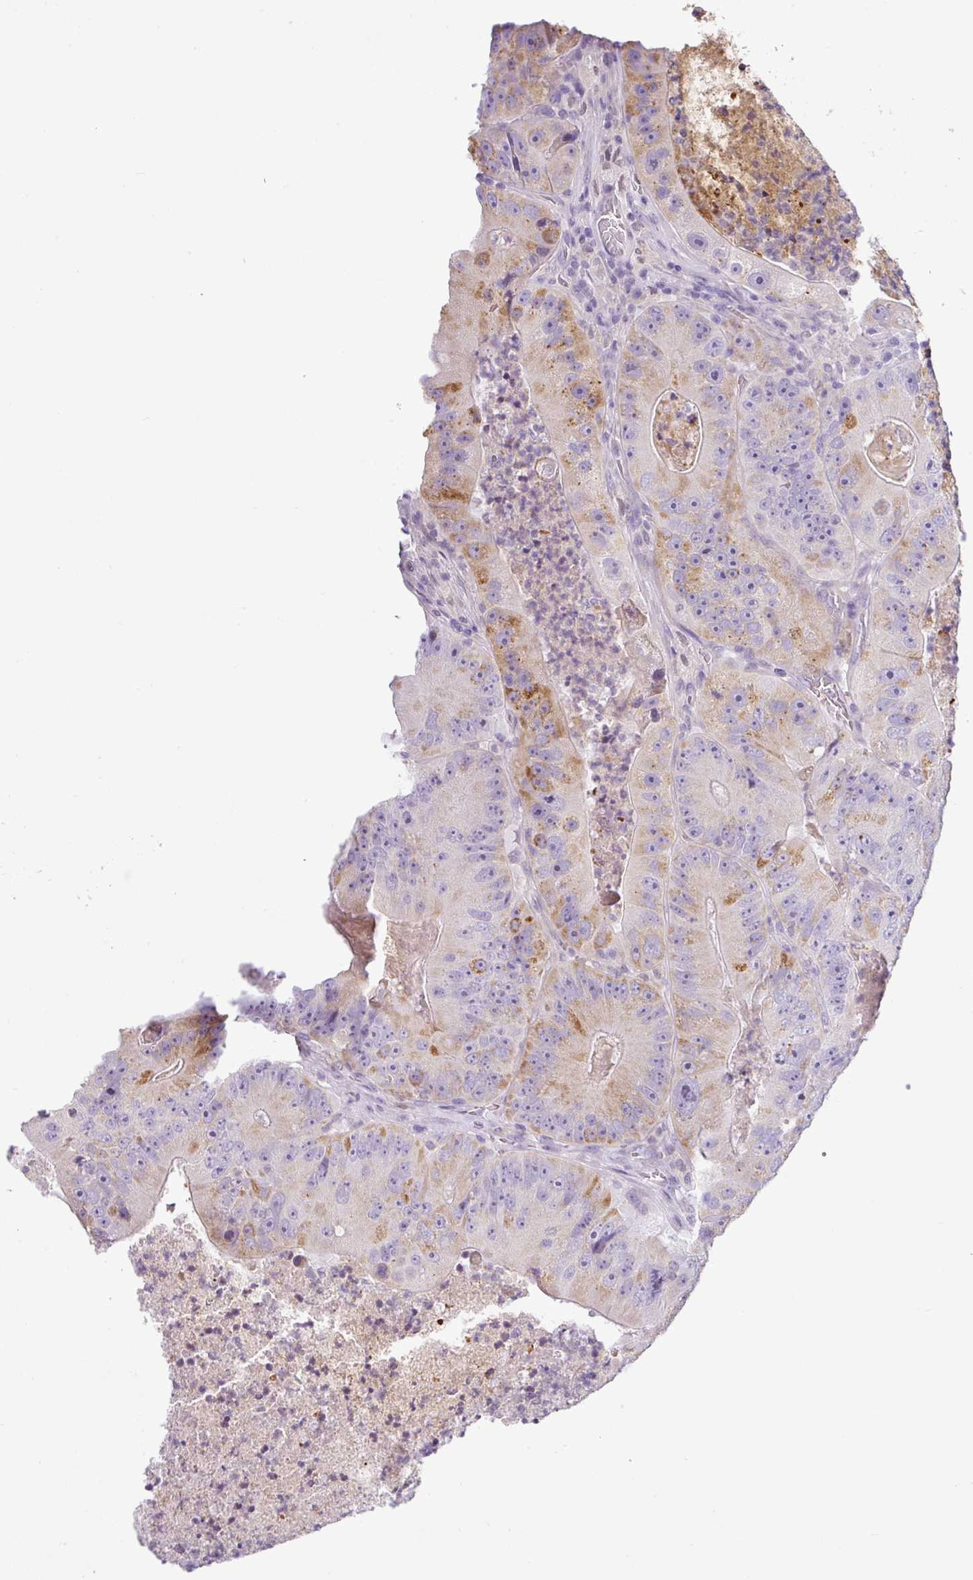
{"staining": {"intensity": "moderate", "quantity": ">75%", "location": "cytoplasmic/membranous"}, "tissue": "colorectal cancer", "cell_type": "Tumor cells", "image_type": "cancer", "snomed": [{"axis": "morphology", "description": "Adenocarcinoma, NOS"}, {"axis": "topography", "description": "Colon"}], "caption": "Colorectal adenocarcinoma stained with DAB (3,3'-diaminobenzidine) immunohistochemistry (IHC) displays medium levels of moderate cytoplasmic/membranous staining in approximately >75% of tumor cells.", "gene": "HMCN2", "patient": {"sex": "female", "age": 86}}